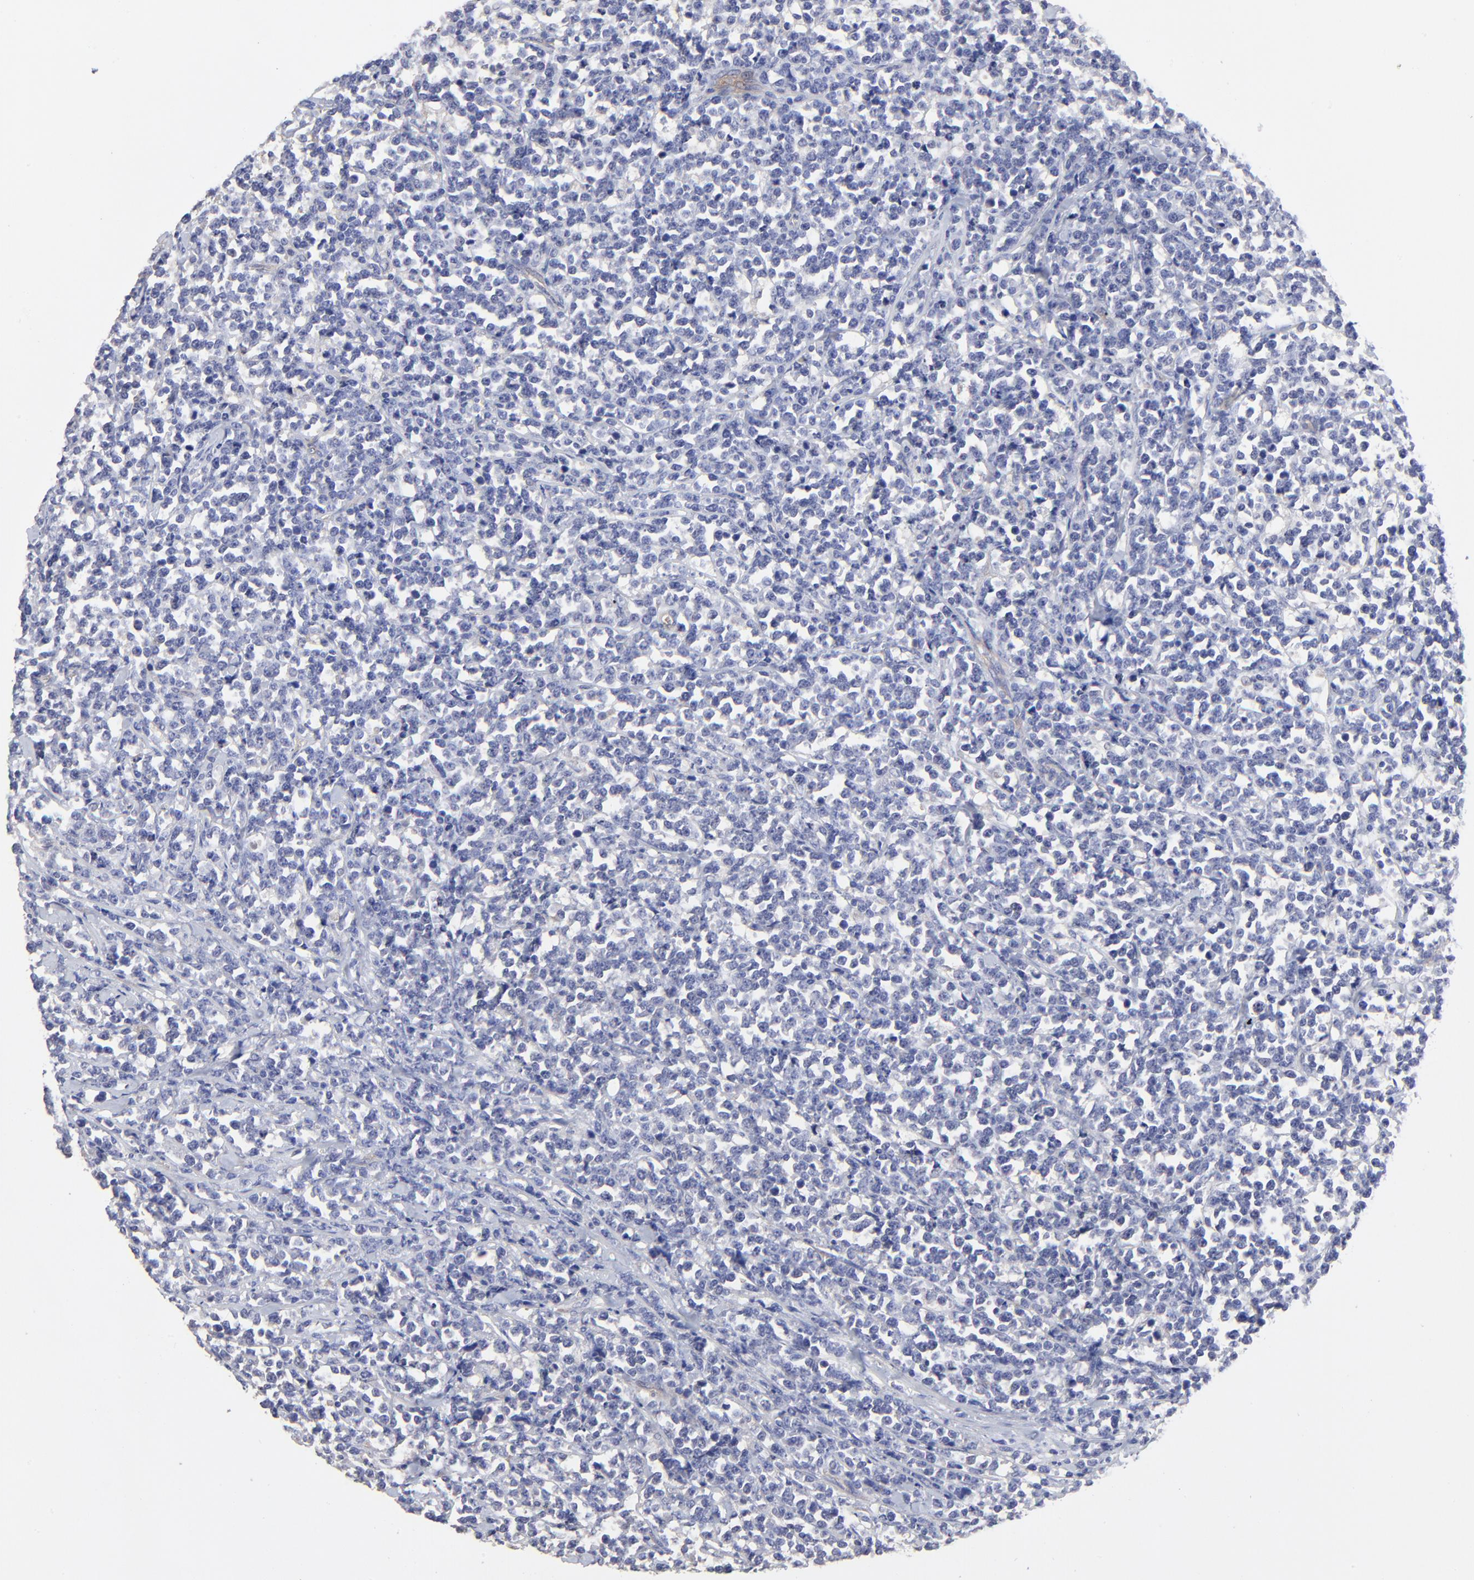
{"staining": {"intensity": "negative", "quantity": "none", "location": "none"}, "tissue": "lymphoma", "cell_type": "Tumor cells", "image_type": "cancer", "snomed": [{"axis": "morphology", "description": "Malignant lymphoma, non-Hodgkin's type, High grade"}, {"axis": "topography", "description": "Small intestine"}, {"axis": "topography", "description": "Colon"}], "caption": "Micrograph shows no protein expression in tumor cells of malignant lymphoma, non-Hodgkin's type (high-grade) tissue.", "gene": "SULF2", "patient": {"sex": "male", "age": 8}}